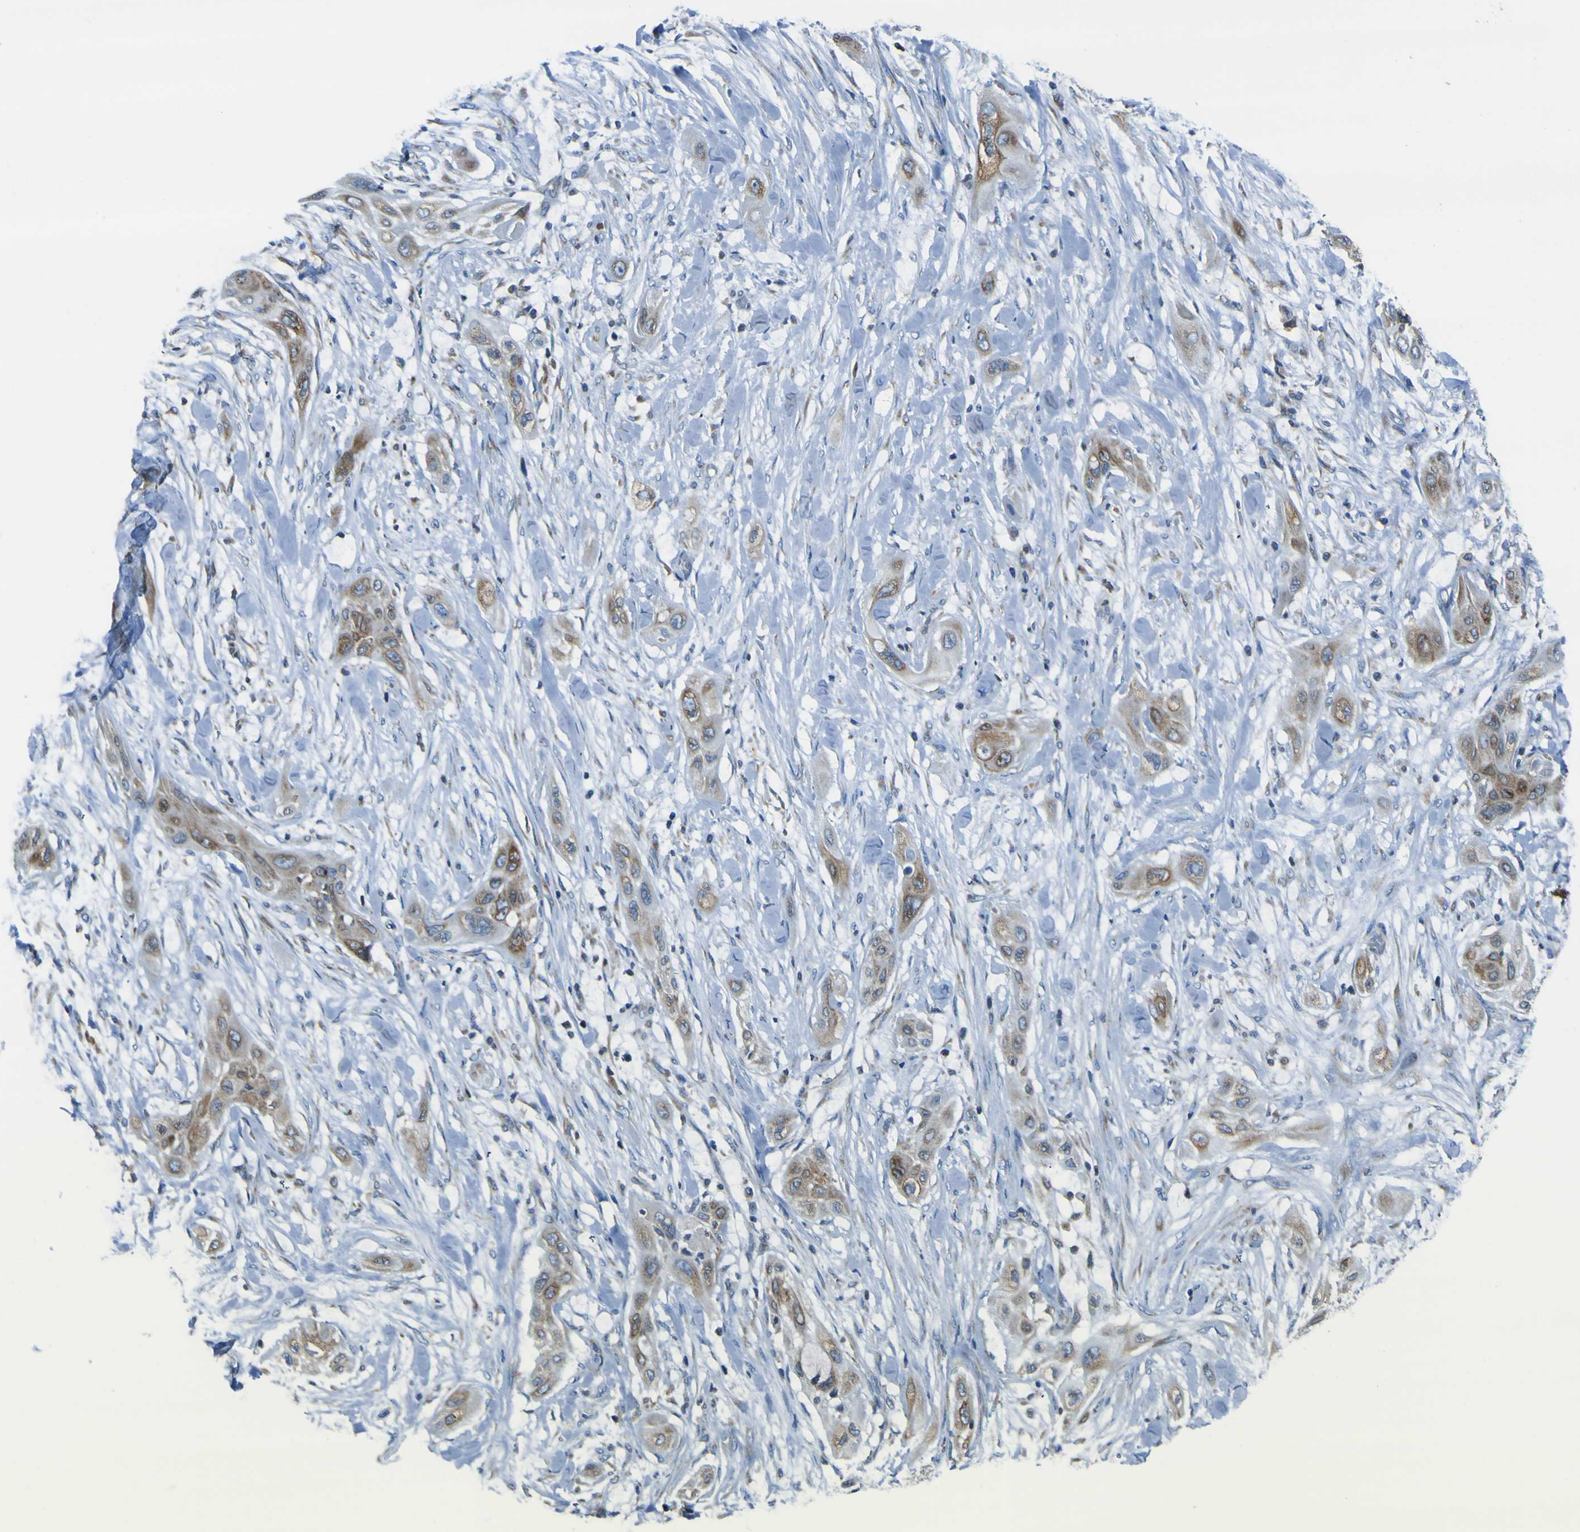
{"staining": {"intensity": "moderate", "quantity": ">75%", "location": "cytoplasmic/membranous"}, "tissue": "lung cancer", "cell_type": "Tumor cells", "image_type": "cancer", "snomed": [{"axis": "morphology", "description": "Squamous cell carcinoma, NOS"}, {"axis": "topography", "description": "Lung"}], "caption": "This histopathology image exhibits immunohistochemistry staining of lung cancer (squamous cell carcinoma), with medium moderate cytoplasmic/membranous staining in about >75% of tumor cells.", "gene": "STIM1", "patient": {"sex": "female", "age": 47}}